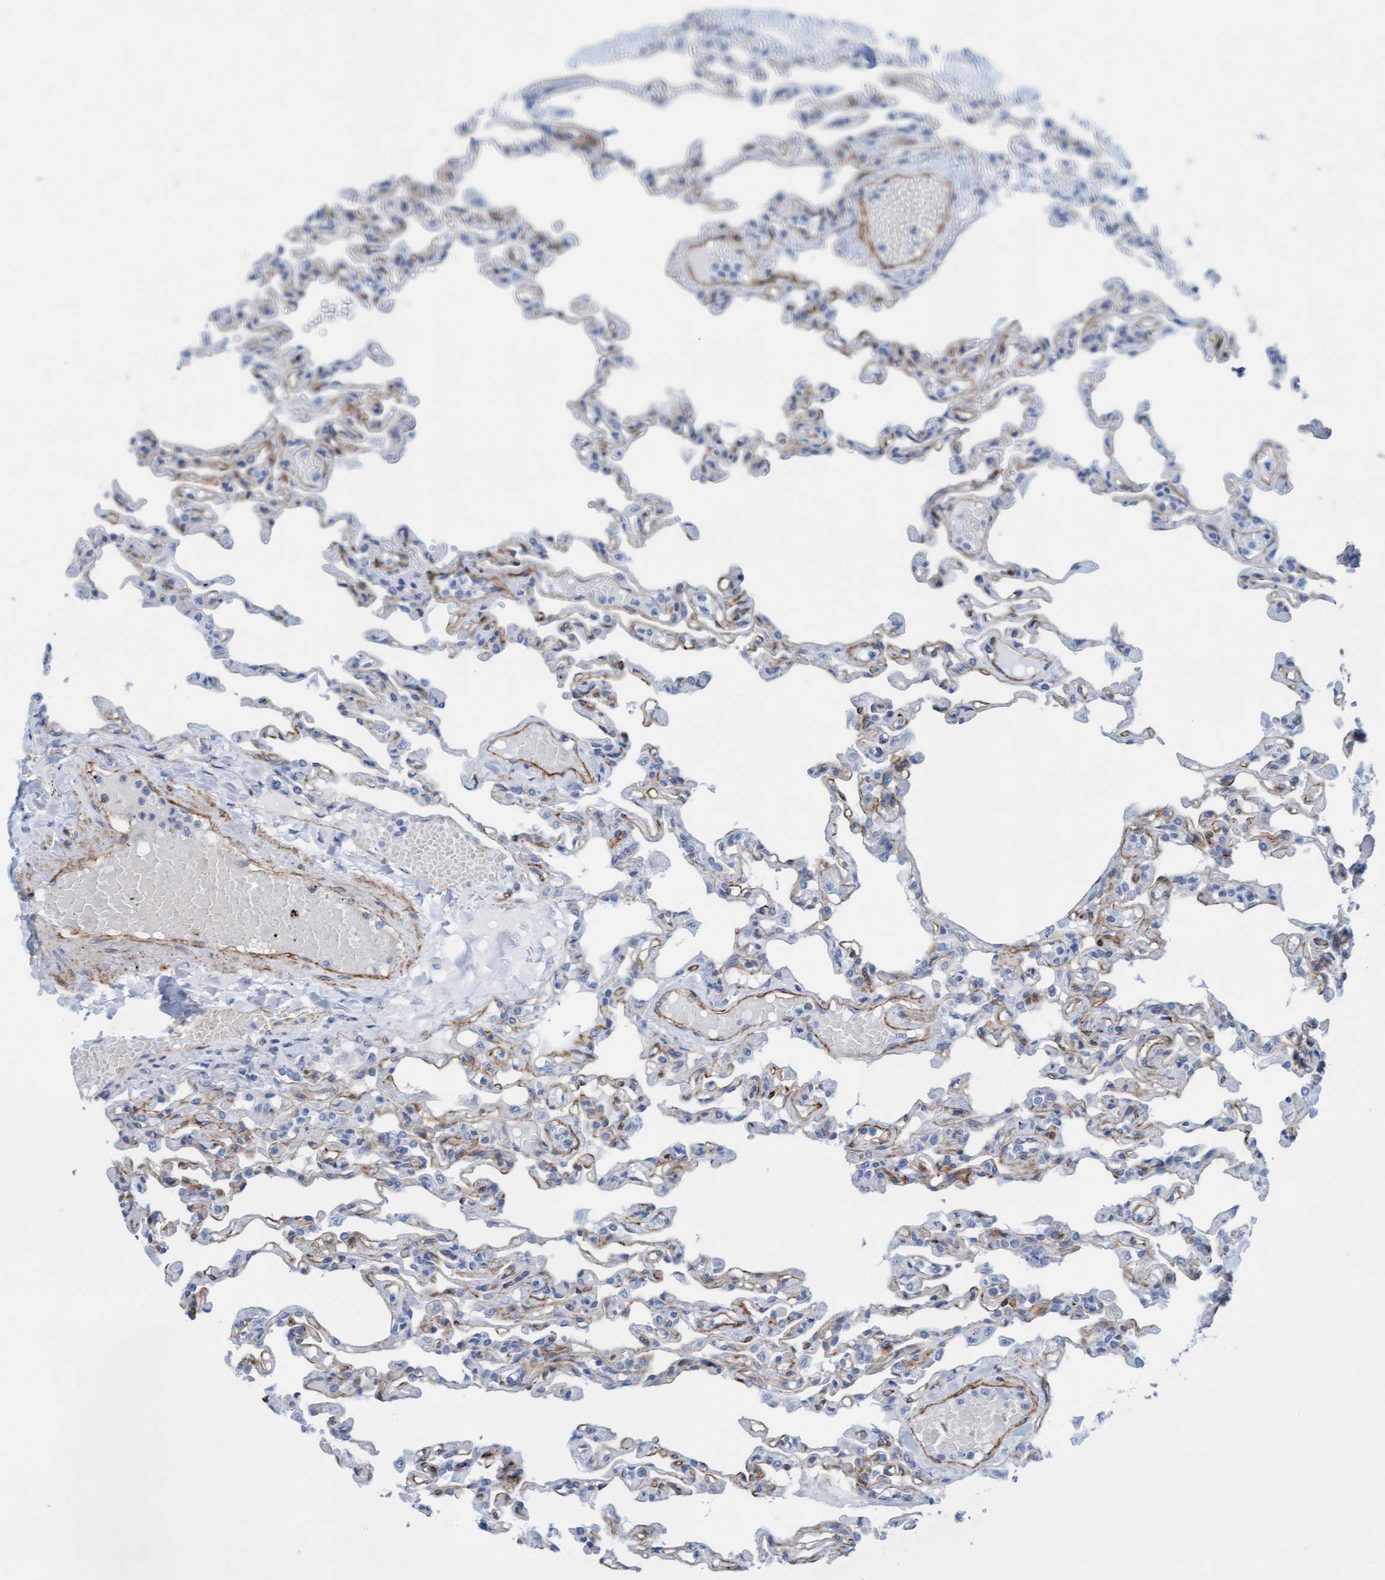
{"staining": {"intensity": "negative", "quantity": "none", "location": "none"}, "tissue": "lung", "cell_type": "Alveolar cells", "image_type": "normal", "snomed": [{"axis": "morphology", "description": "Normal tissue, NOS"}, {"axis": "topography", "description": "Lung"}], "caption": "Immunohistochemical staining of benign lung reveals no significant staining in alveolar cells.", "gene": "MTFR1", "patient": {"sex": "male", "age": 21}}